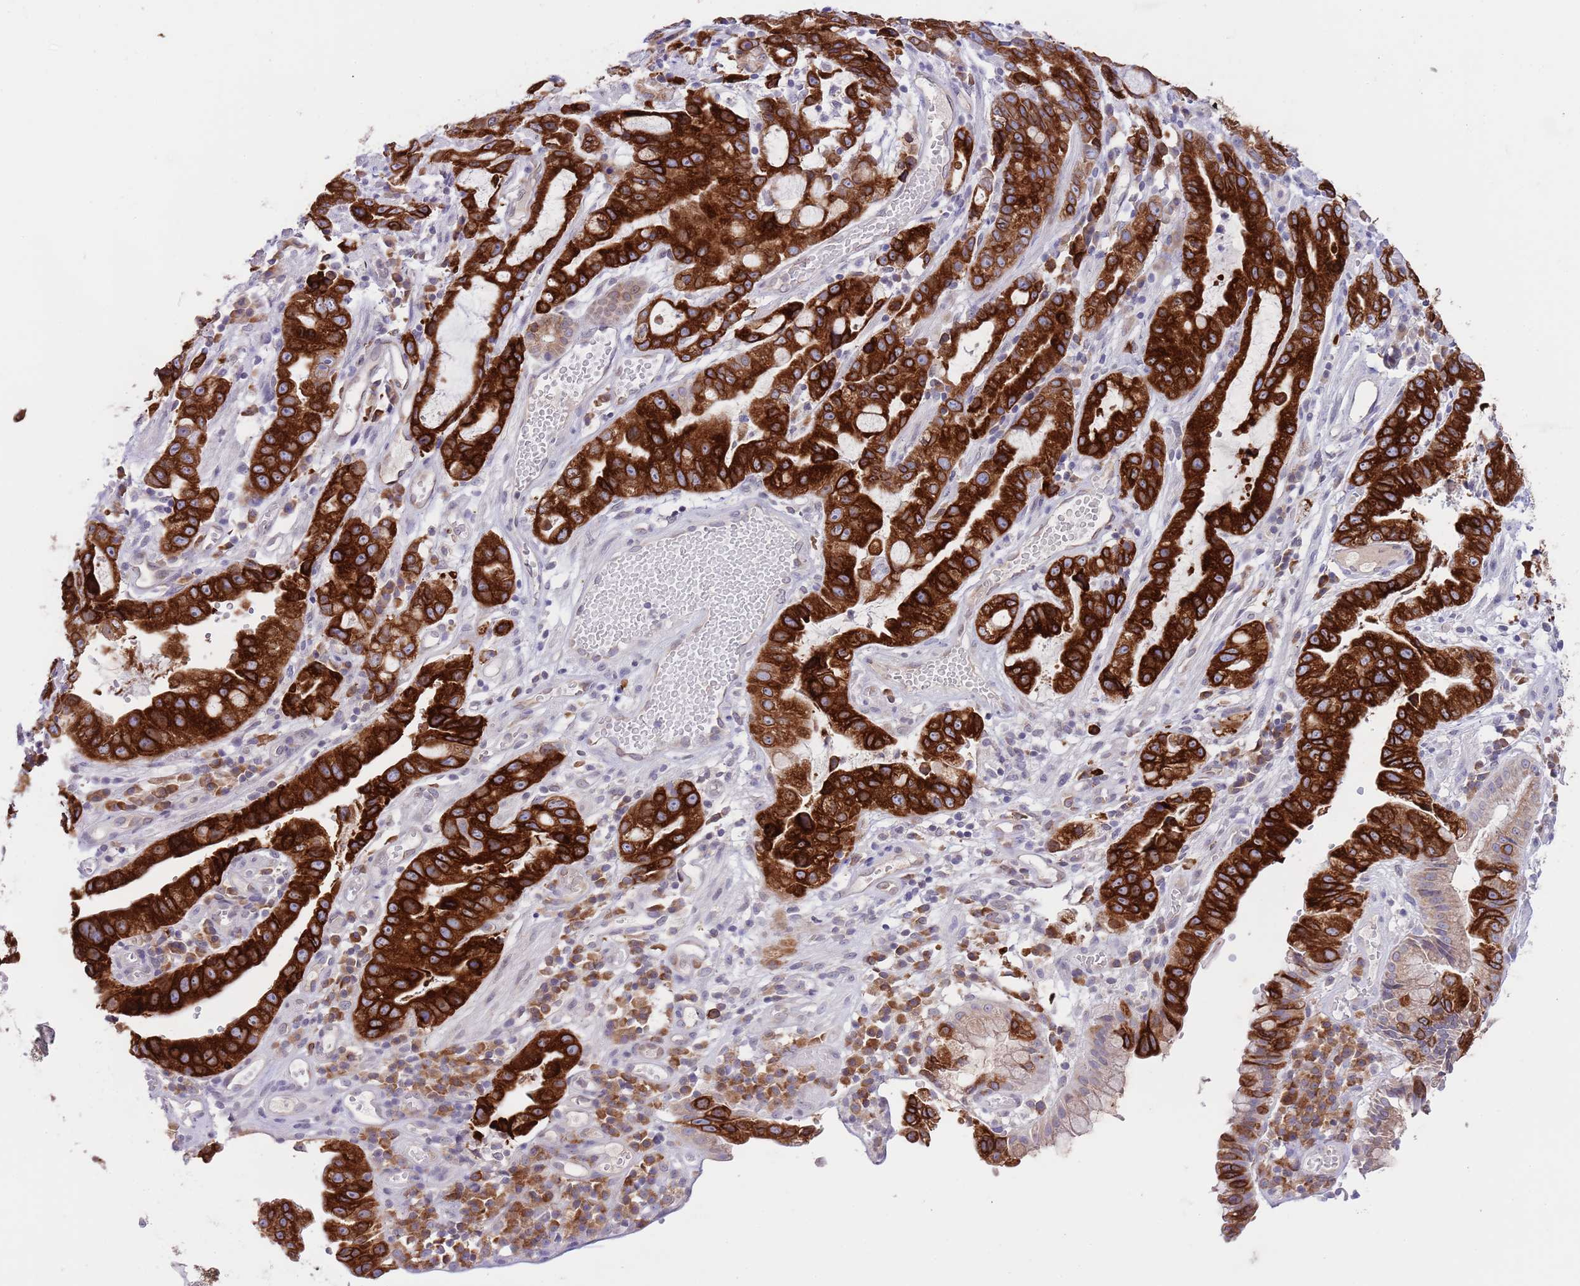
{"staining": {"intensity": "strong", "quantity": ">75%", "location": "cytoplasmic/membranous"}, "tissue": "stomach cancer", "cell_type": "Tumor cells", "image_type": "cancer", "snomed": [{"axis": "morphology", "description": "Adenocarcinoma, NOS"}, {"axis": "topography", "description": "Stomach"}], "caption": "This is an image of immunohistochemistry staining of stomach cancer, which shows strong expression in the cytoplasmic/membranous of tumor cells.", "gene": "EBPL", "patient": {"sex": "male", "age": 55}}